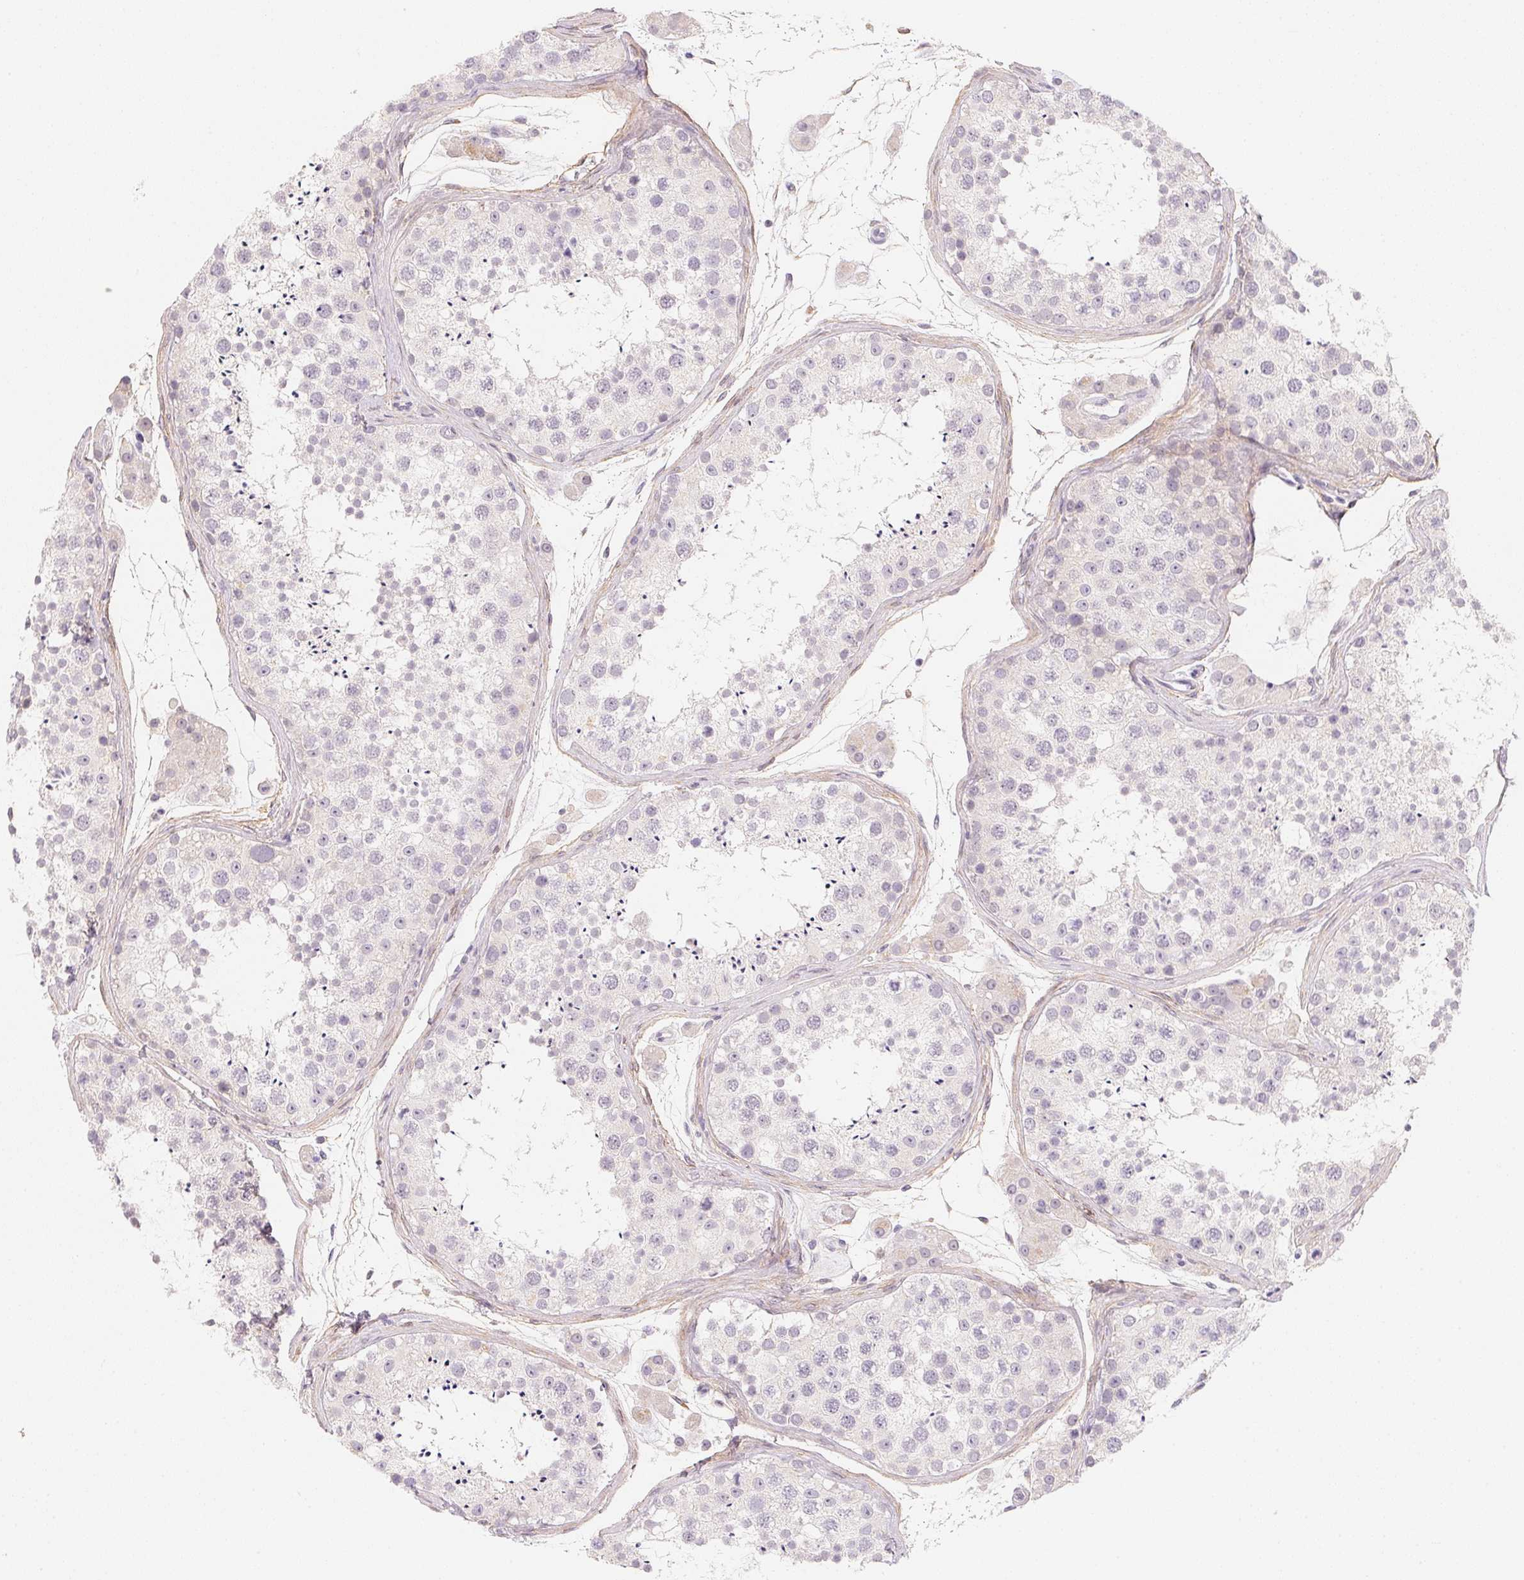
{"staining": {"intensity": "negative", "quantity": "none", "location": "none"}, "tissue": "testis", "cell_type": "Cells in seminiferous ducts", "image_type": "normal", "snomed": [{"axis": "morphology", "description": "Normal tissue, NOS"}, {"axis": "topography", "description": "Testis"}], "caption": "This is a histopathology image of immunohistochemistry staining of normal testis, which shows no staining in cells in seminiferous ducts. Brightfield microscopy of IHC stained with DAB (brown) and hematoxylin (blue), captured at high magnification.", "gene": "MCOLN3", "patient": {"sex": "male", "age": 41}}